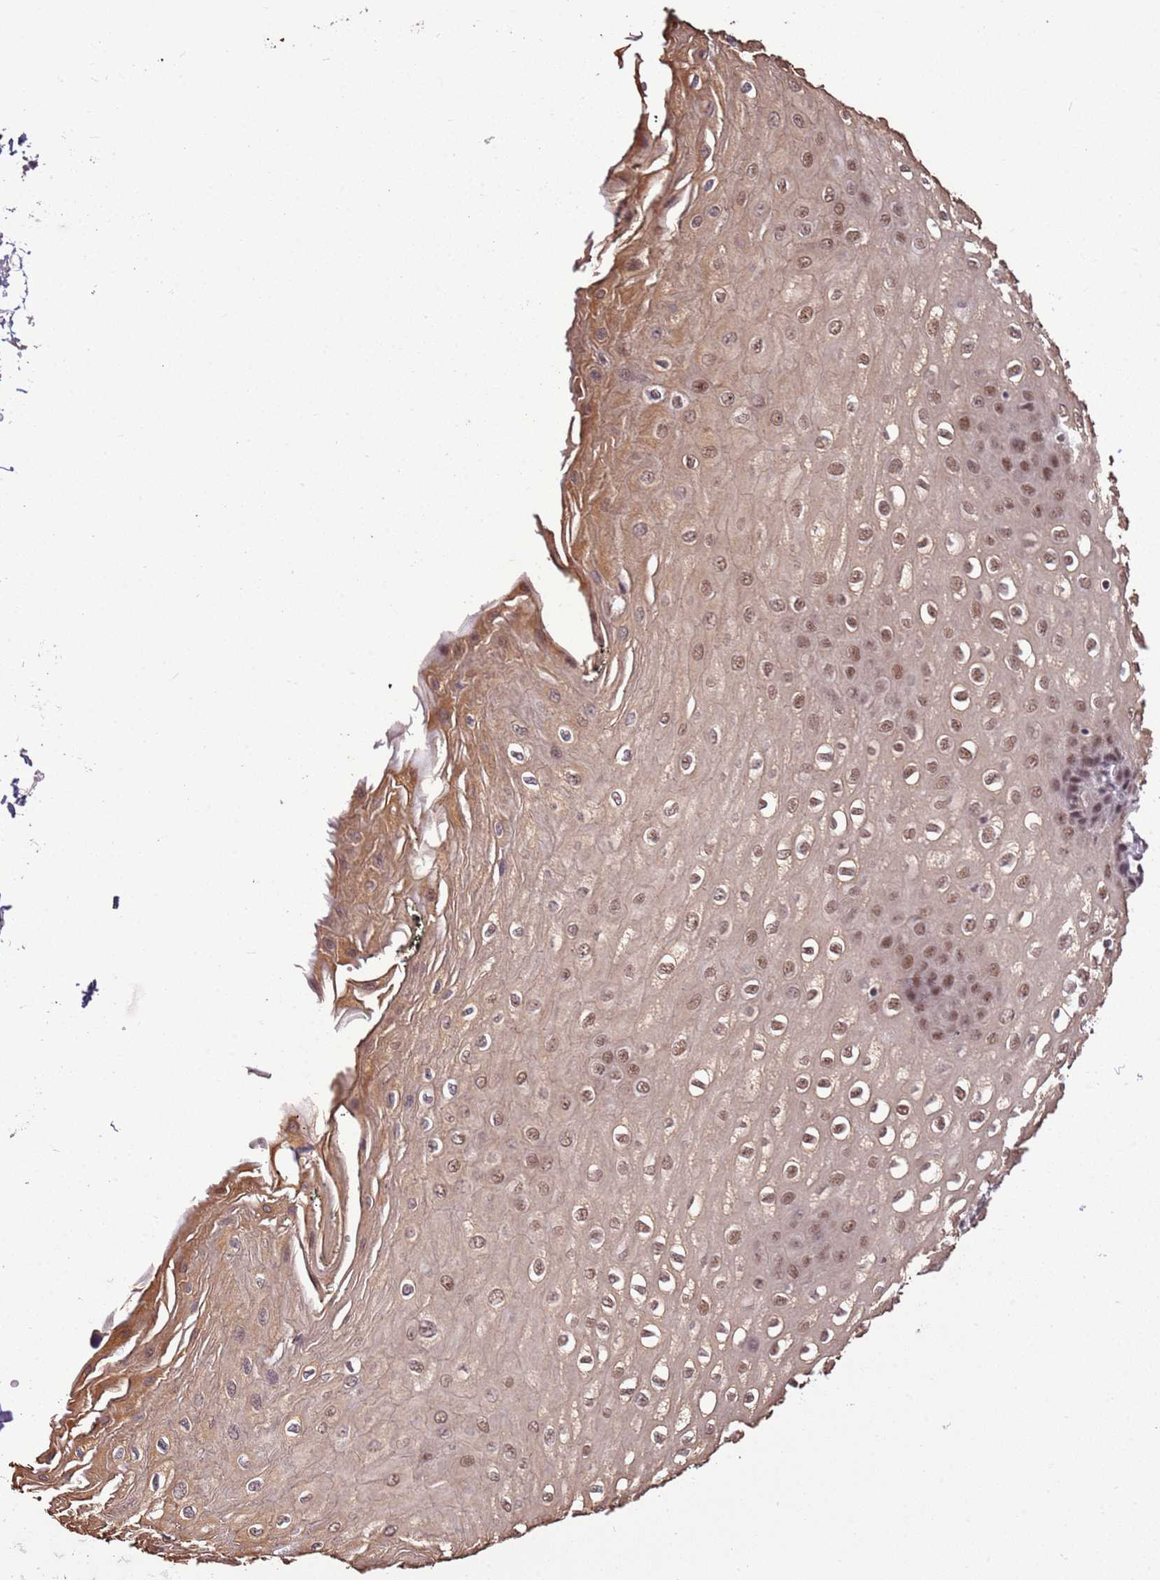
{"staining": {"intensity": "moderate", "quantity": ">75%", "location": "cytoplasmic/membranous,nuclear"}, "tissue": "esophagus", "cell_type": "Squamous epithelial cells", "image_type": "normal", "snomed": [{"axis": "morphology", "description": "Normal tissue, NOS"}, {"axis": "topography", "description": "Esophagus"}], "caption": "Benign esophagus reveals moderate cytoplasmic/membranous,nuclear expression in about >75% of squamous epithelial cells.", "gene": "AKAP8L", "patient": {"sex": "male", "age": 60}}